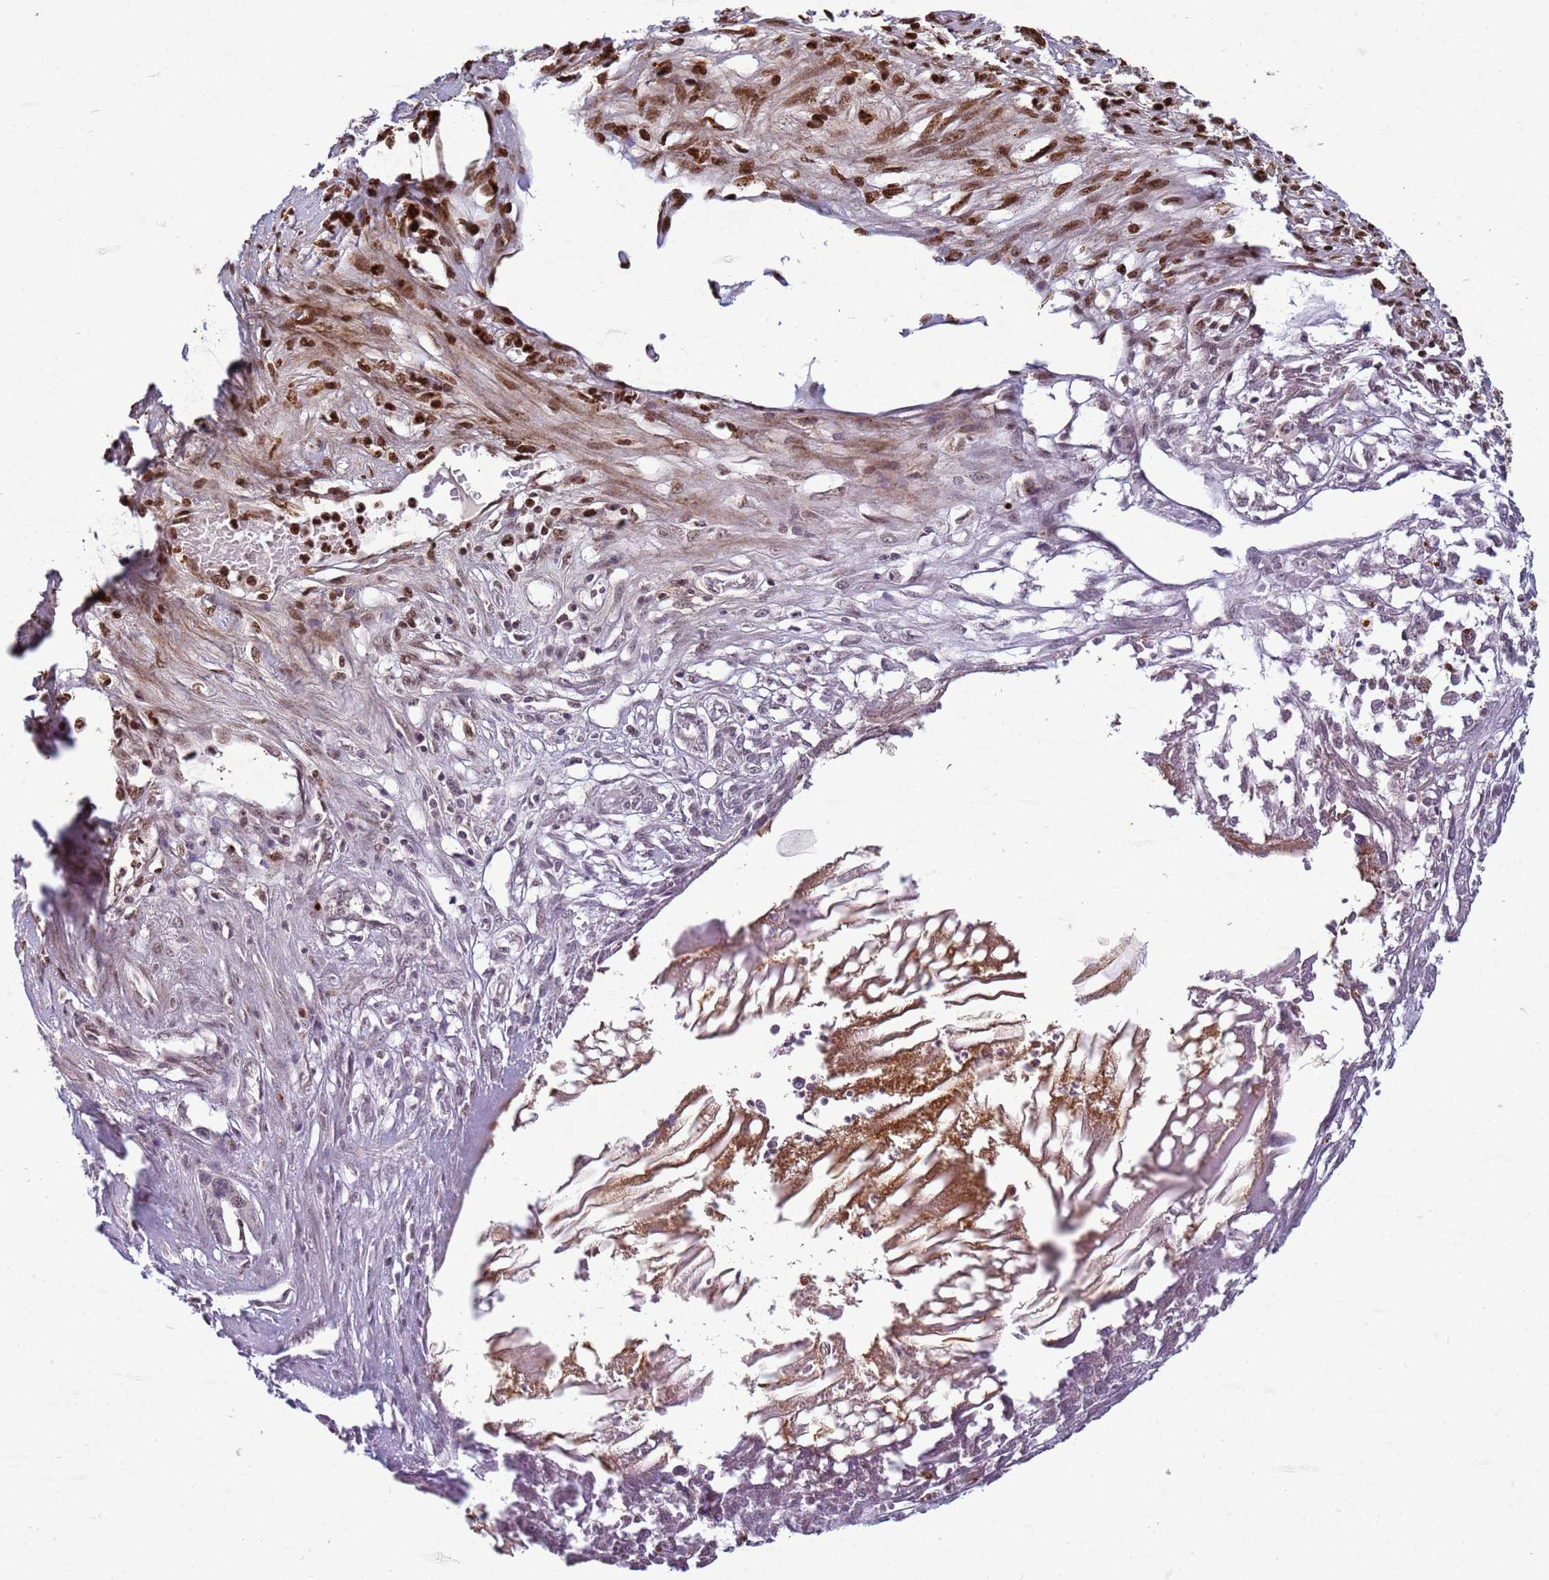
{"staining": {"intensity": "strong", "quantity": ">75%", "location": "nuclear"}, "tissue": "stomach cancer", "cell_type": "Tumor cells", "image_type": "cancer", "snomed": [{"axis": "morphology", "description": "Adenocarcinoma, NOS"}, {"axis": "morphology", "description": "Adenocarcinoma, High grade"}, {"axis": "topography", "description": "Stomach, upper"}, {"axis": "topography", "description": "Stomach, lower"}], "caption": "Protein staining of stomach cancer tissue shows strong nuclear positivity in about >75% of tumor cells.", "gene": "H3-3B", "patient": {"sex": "female", "age": 65}}